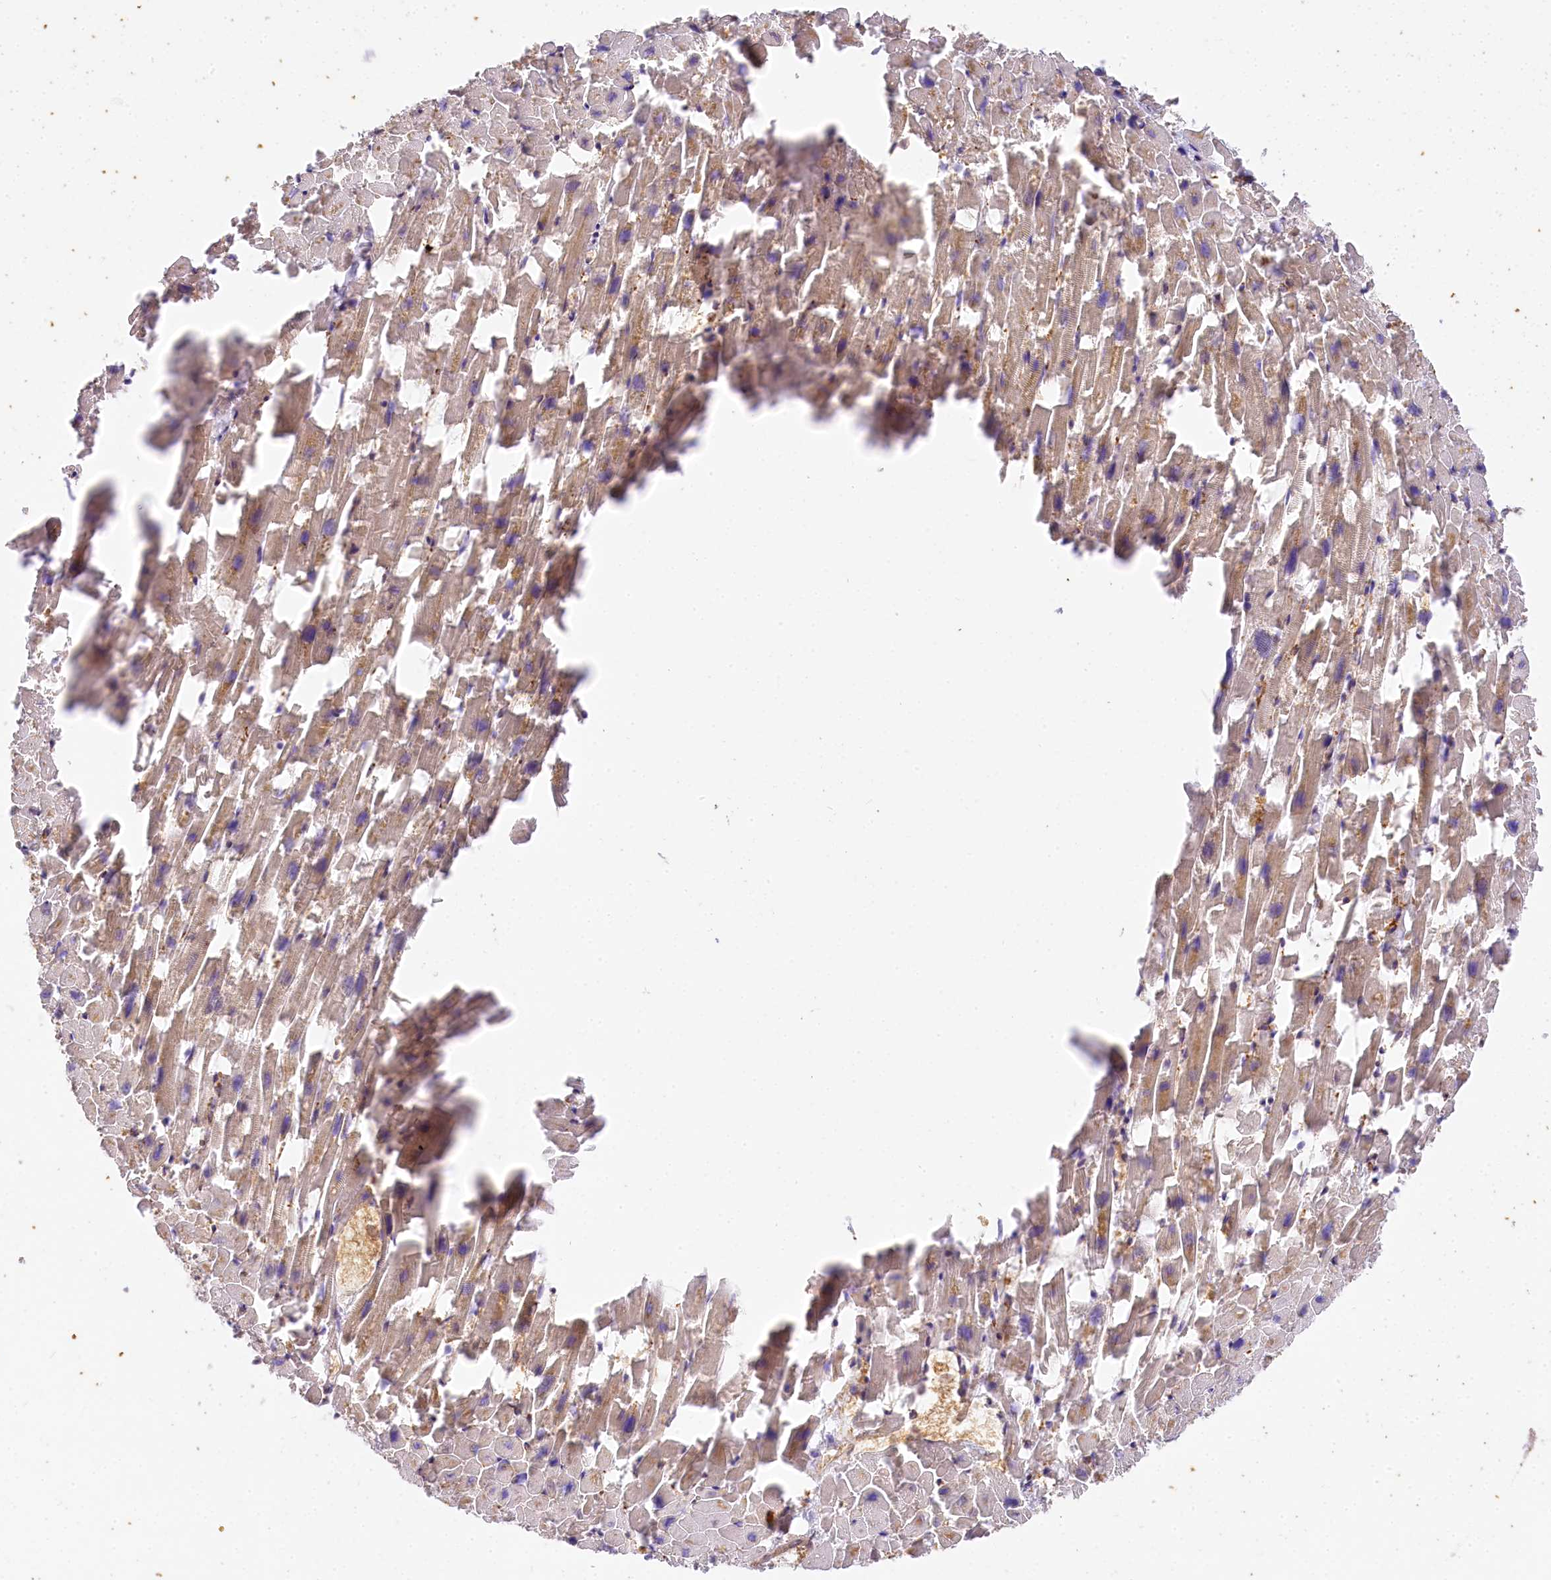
{"staining": {"intensity": "moderate", "quantity": ">75%", "location": "cytoplasmic/membranous"}, "tissue": "heart muscle", "cell_type": "Cardiomyocytes", "image_type": "normal", "snomed": [{"axis": "morphology", "description": "Normal tissue, NOS"}, {"axis": "topography", "description": "Heart"}], "caption": "A photomicrograph of human heart muscle stained for a protein displays moderate cytoplasmic/membranous brown staining in cardiomyocytes.", "gene": "PPIP5K2", "patient": {"sex": "female", "age": 64}}